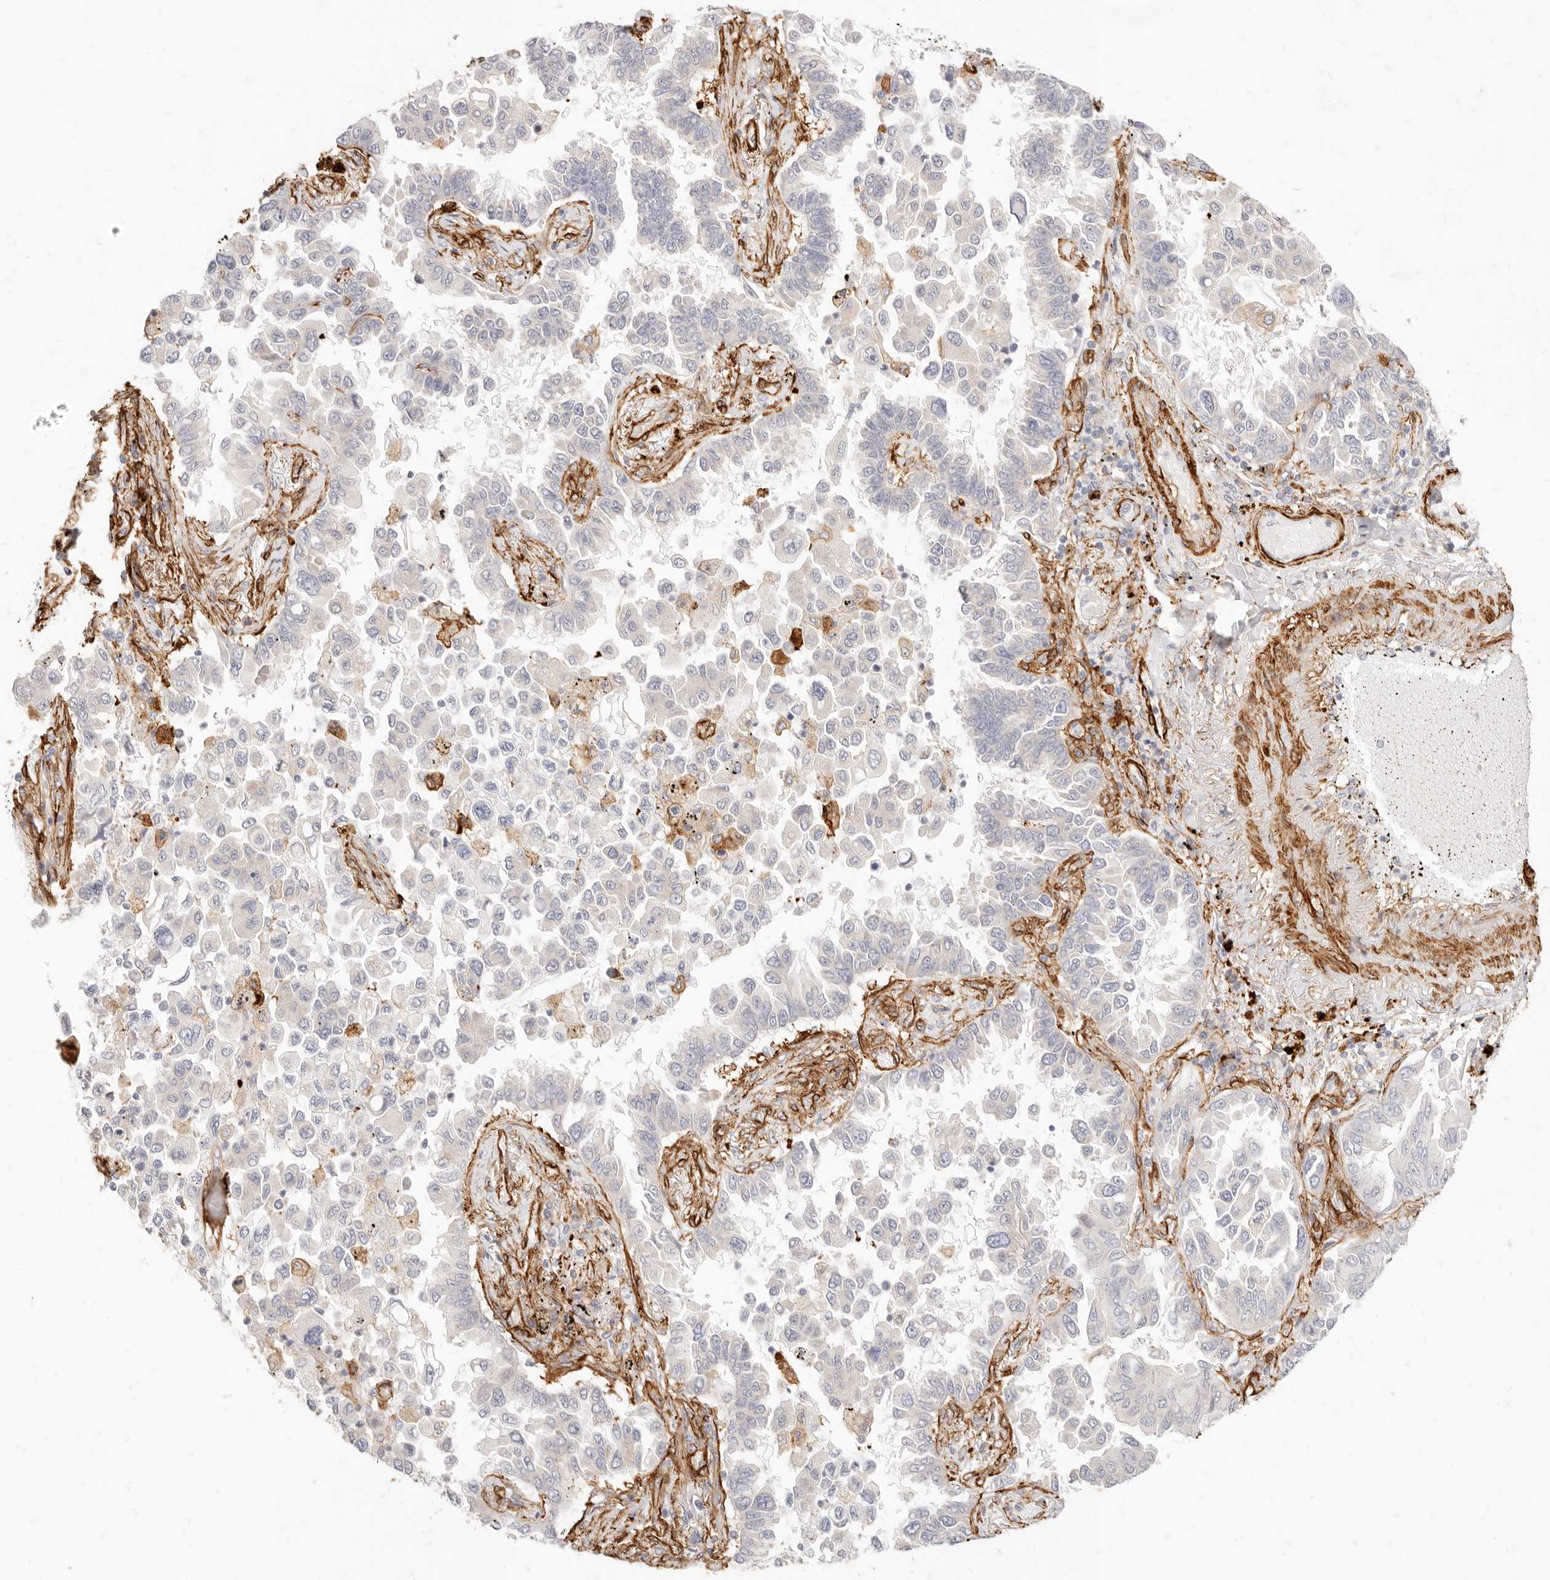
{"staining": {"intensity": "negative", "quantity": "none", "location": "none"}, "tissue": "lung cancer", "cell_type": "Tumor cells", "image_type": "cancer", "snomed": [{"axis": "morphology", "description": "Adenocarcinoma, NOS"}, {"axis": "topography", "description": "Lung"}], "caption": "An image of human adenocarcinoma (lung) is negative for staining in tumor cells.", "gene": "TMTC2", "patient": {"sex": "female", "age": 67}}